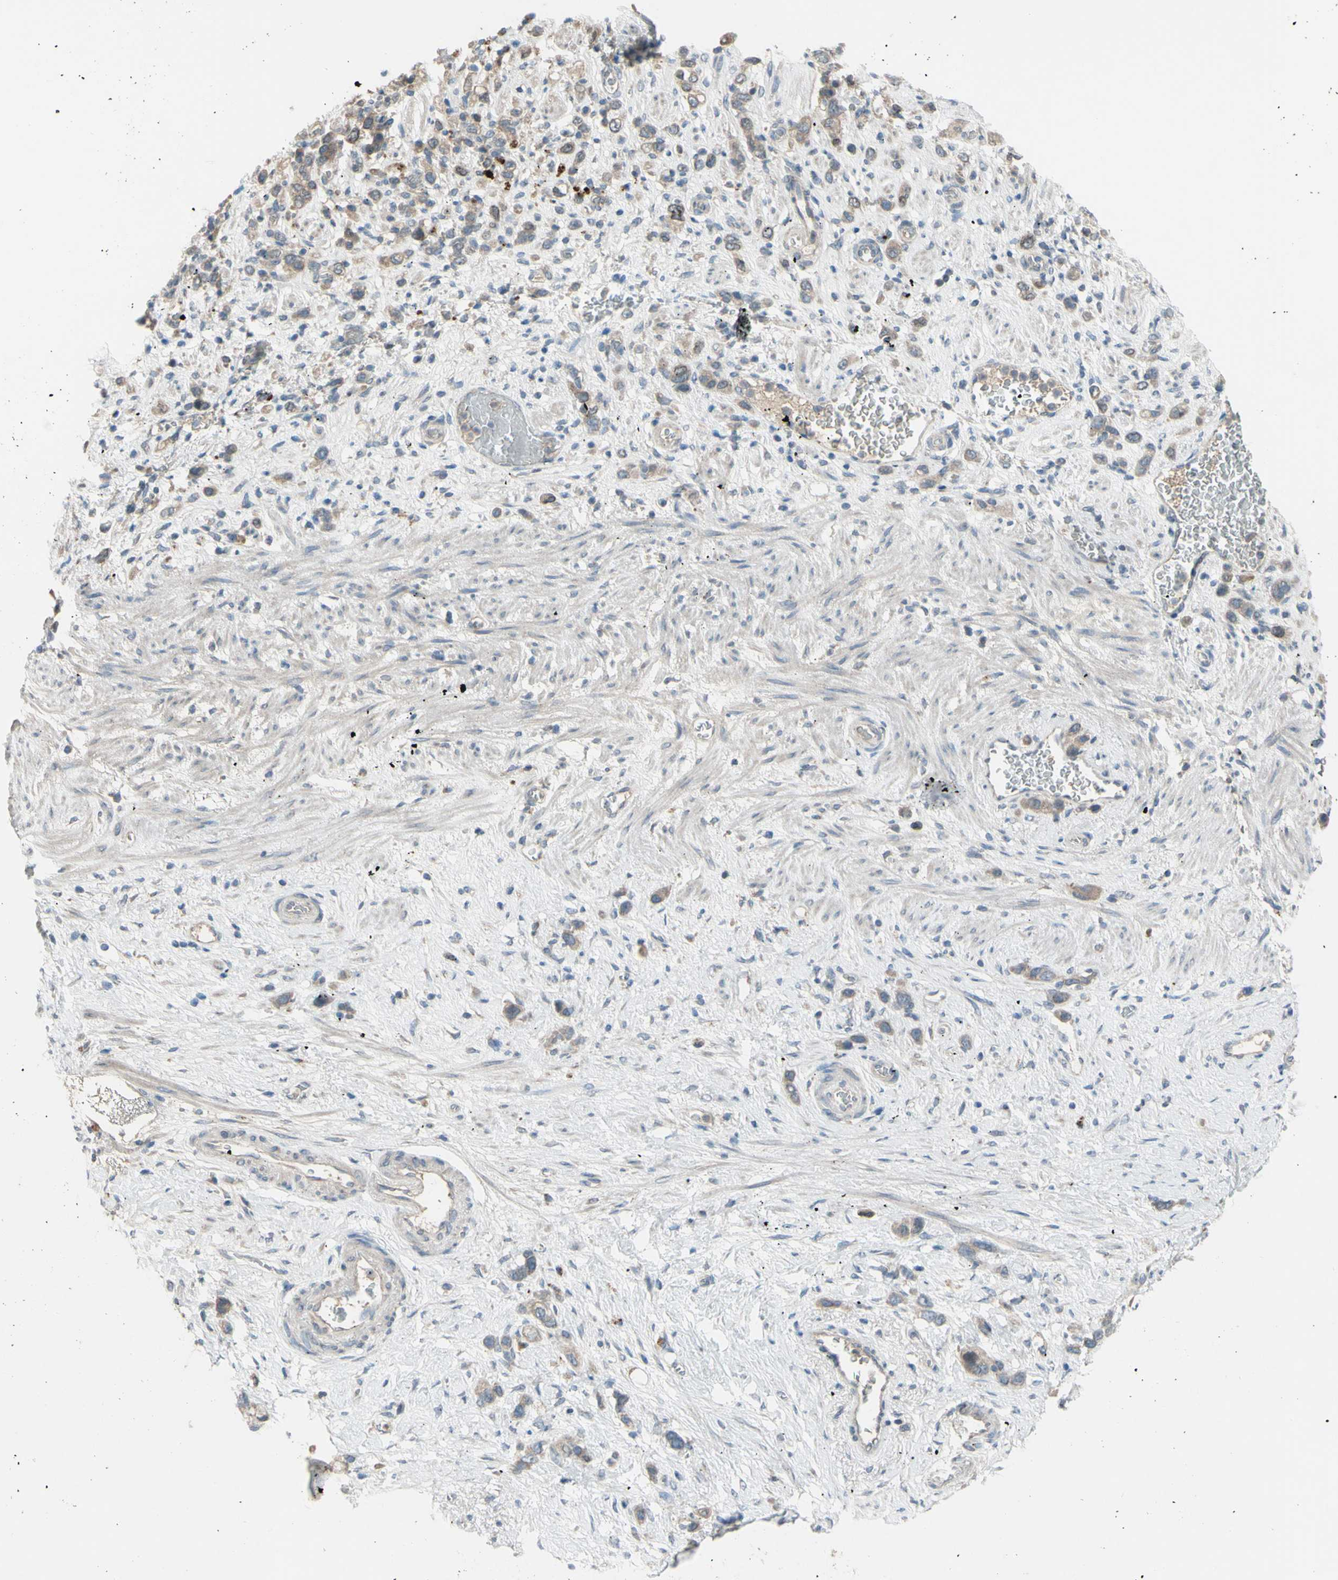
{"staining": {"intensity": "weak", "quantity": ">75%", "location": "cytoplasmic/membranous"}, "tissue": "stomach cancer", "cell_type": "Tumor cells", "image_type": "cancer", "snomed": [{"axis": "morphology", "description": "Adenocarcinoma, NOS"}, {"axis": "morphology", "description": "Adenocarcinoma, High grade"}, {"axis": "topography", "description": "Stomach, upper"}, {"axis": "topography", "description": "Stomach, lower"}], "caption": "Immunohistochemistry (DAB (3,3'-diaminobenzidine)) staining of stomach cancer (adenocarcinoma (high-grade)) reveals weak cytoplasmic/membranous protein positivity in about >75% of tumor cells.", "gene": "AFP", "patient": {"sex": "female", "age": 65}}